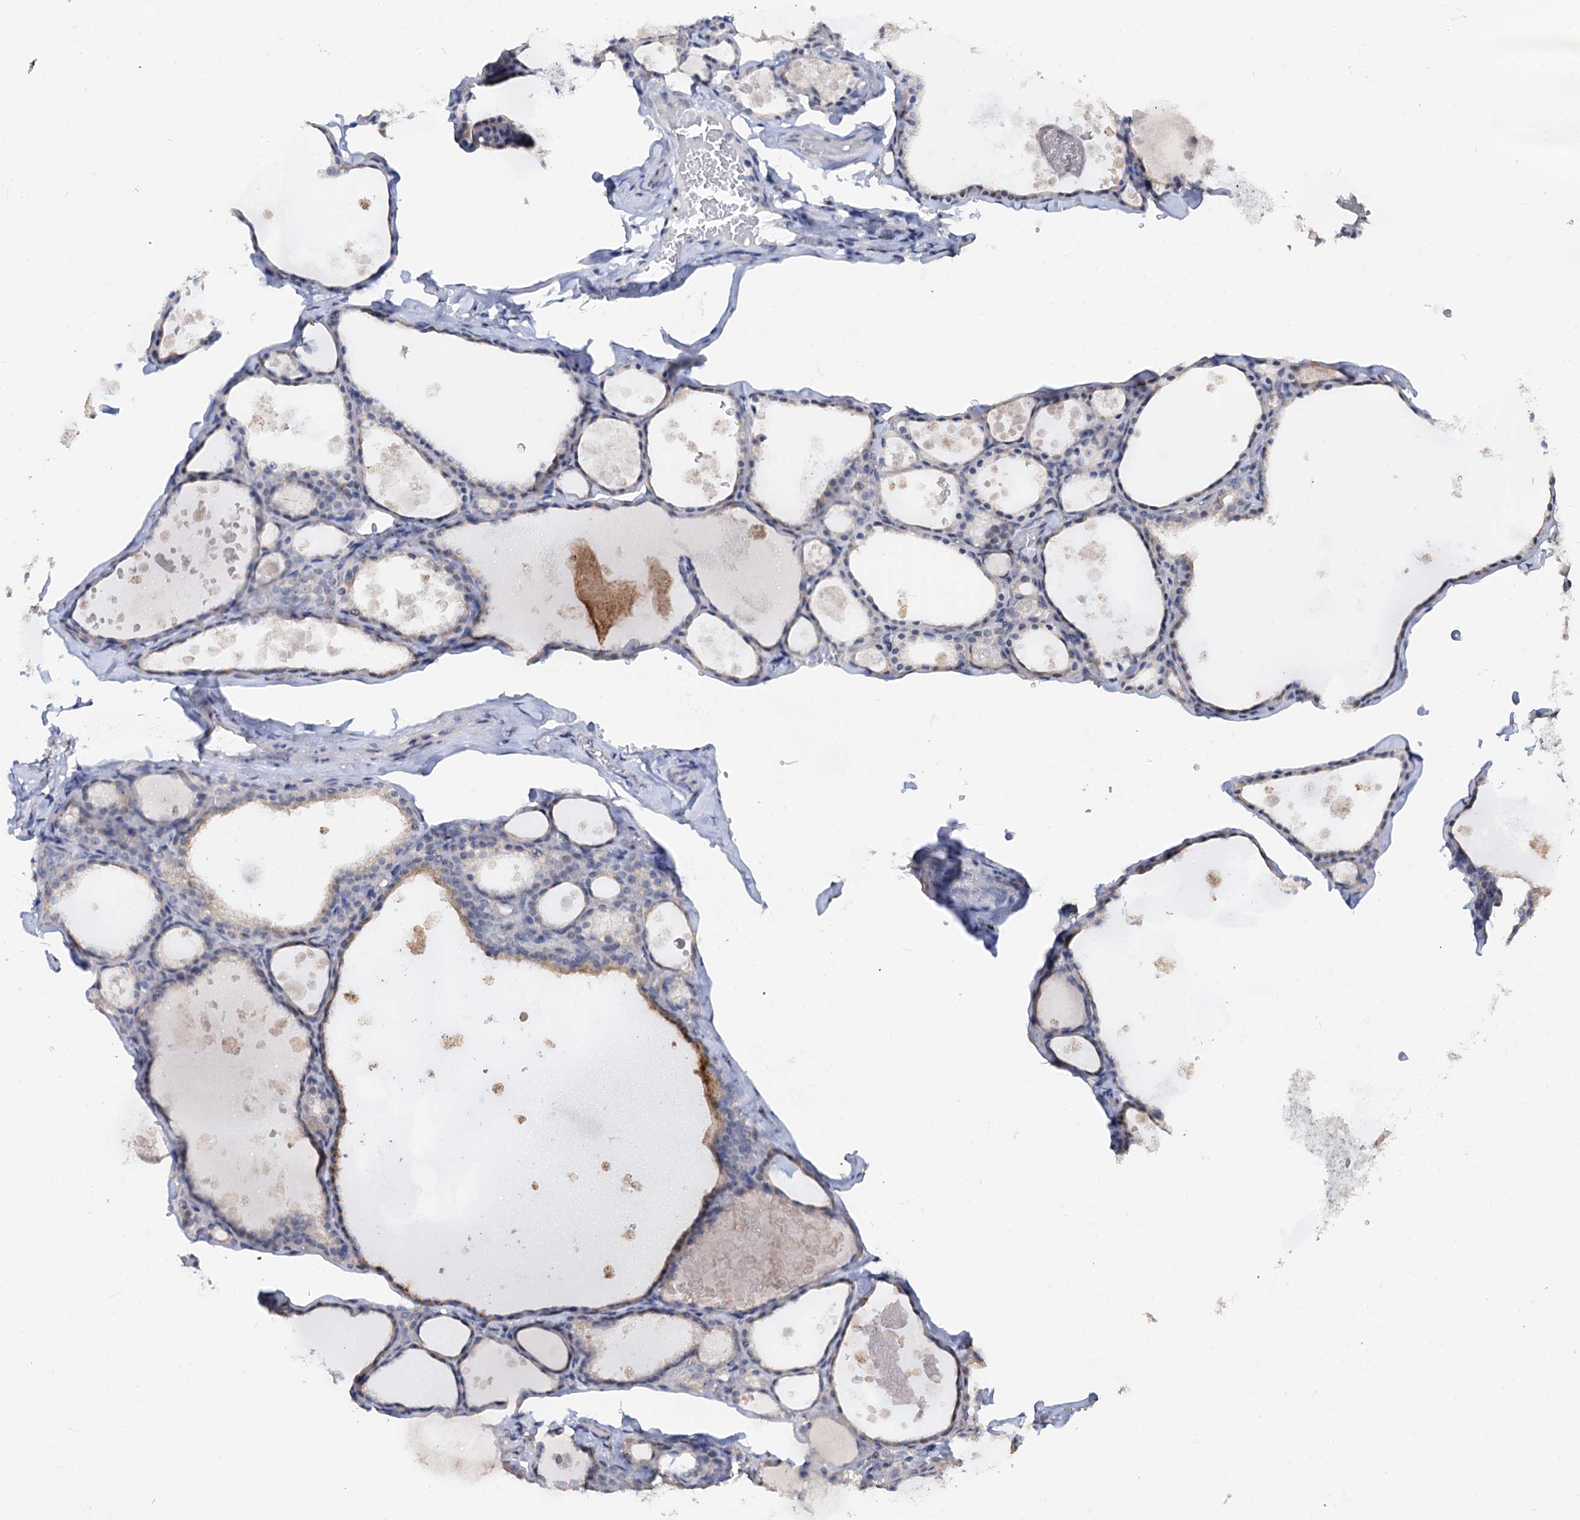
{"staining": {"intensity": "negative", "quantity": "none", "location": "none"}, "tissue": "thyroid gland", "cell_type": "Glandular cells", "image_type": "normal", "snomed": [{"axis": "morphology", "description": "Normal tissue, NOS"}, {"axis": "topography", "description": "Thyroid gland"}], "caption": "High magnification brightfield microscopy of normal thyroid gland stained with DAB (3,3'-diaminobenzidine) (brown) and counterstained with hematoxylin (blue): glandular cells show no significant positivity.", "gene": "C2CD3", "patient": {"sex": "male", "age": 56}}